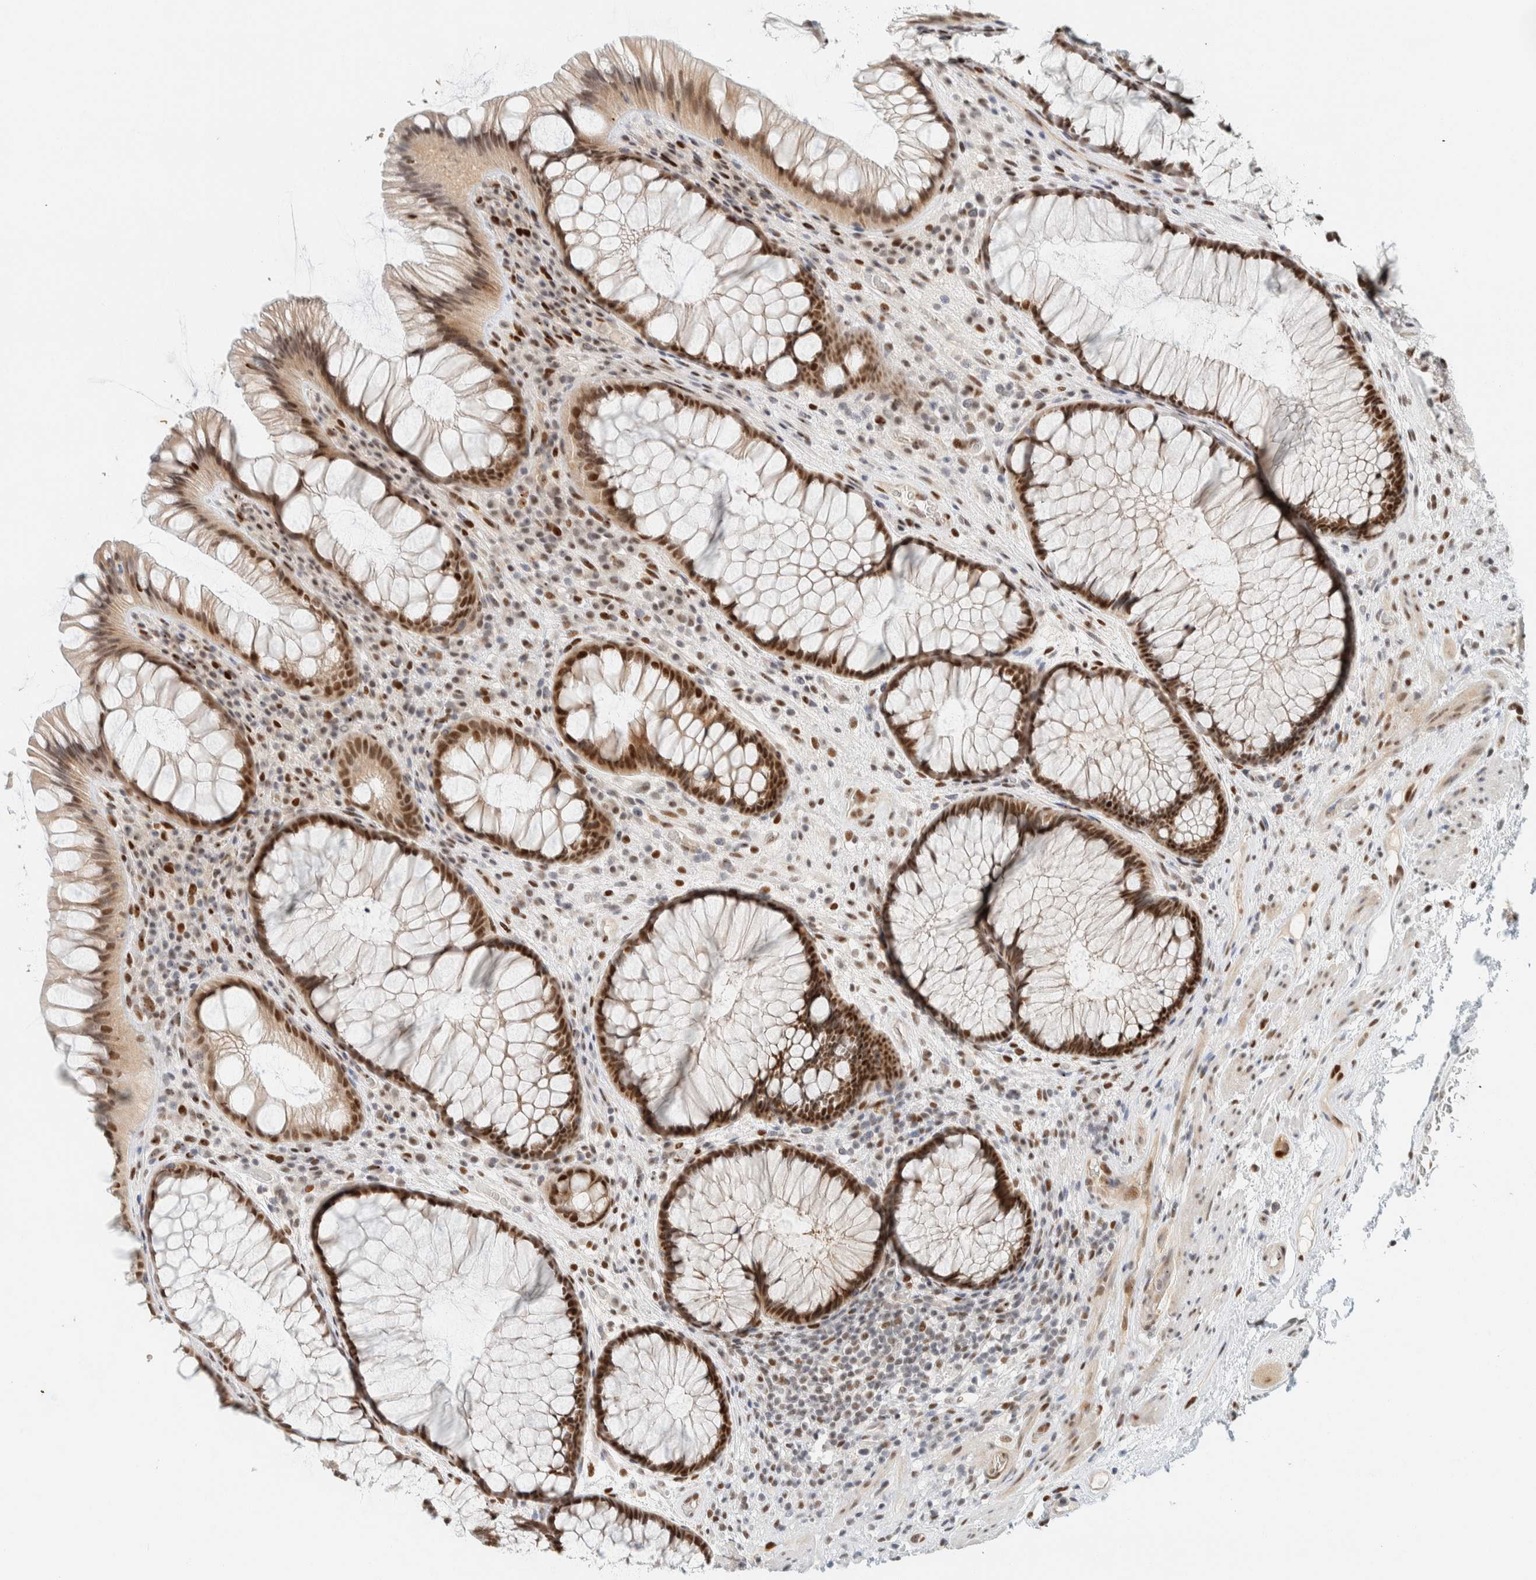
{"staining": {"intensity": "strong", "quantity": ">75%", "location": "nuclear"}, "tissue": "rectum", "cell_type": "Glandular cells", "image_type": "normal", "snomed": [{"axis": "morphology", "description": "Normal tissue, NOS"}, {"axis": "topography", "description": "Rectum"}], "caption": "Rectum stained with a brown dye shows strong nuclear positive expression in about >75% of glandular cells.", "gene": "ZNF683", "patient": {"sex": "male", "age": 51}}